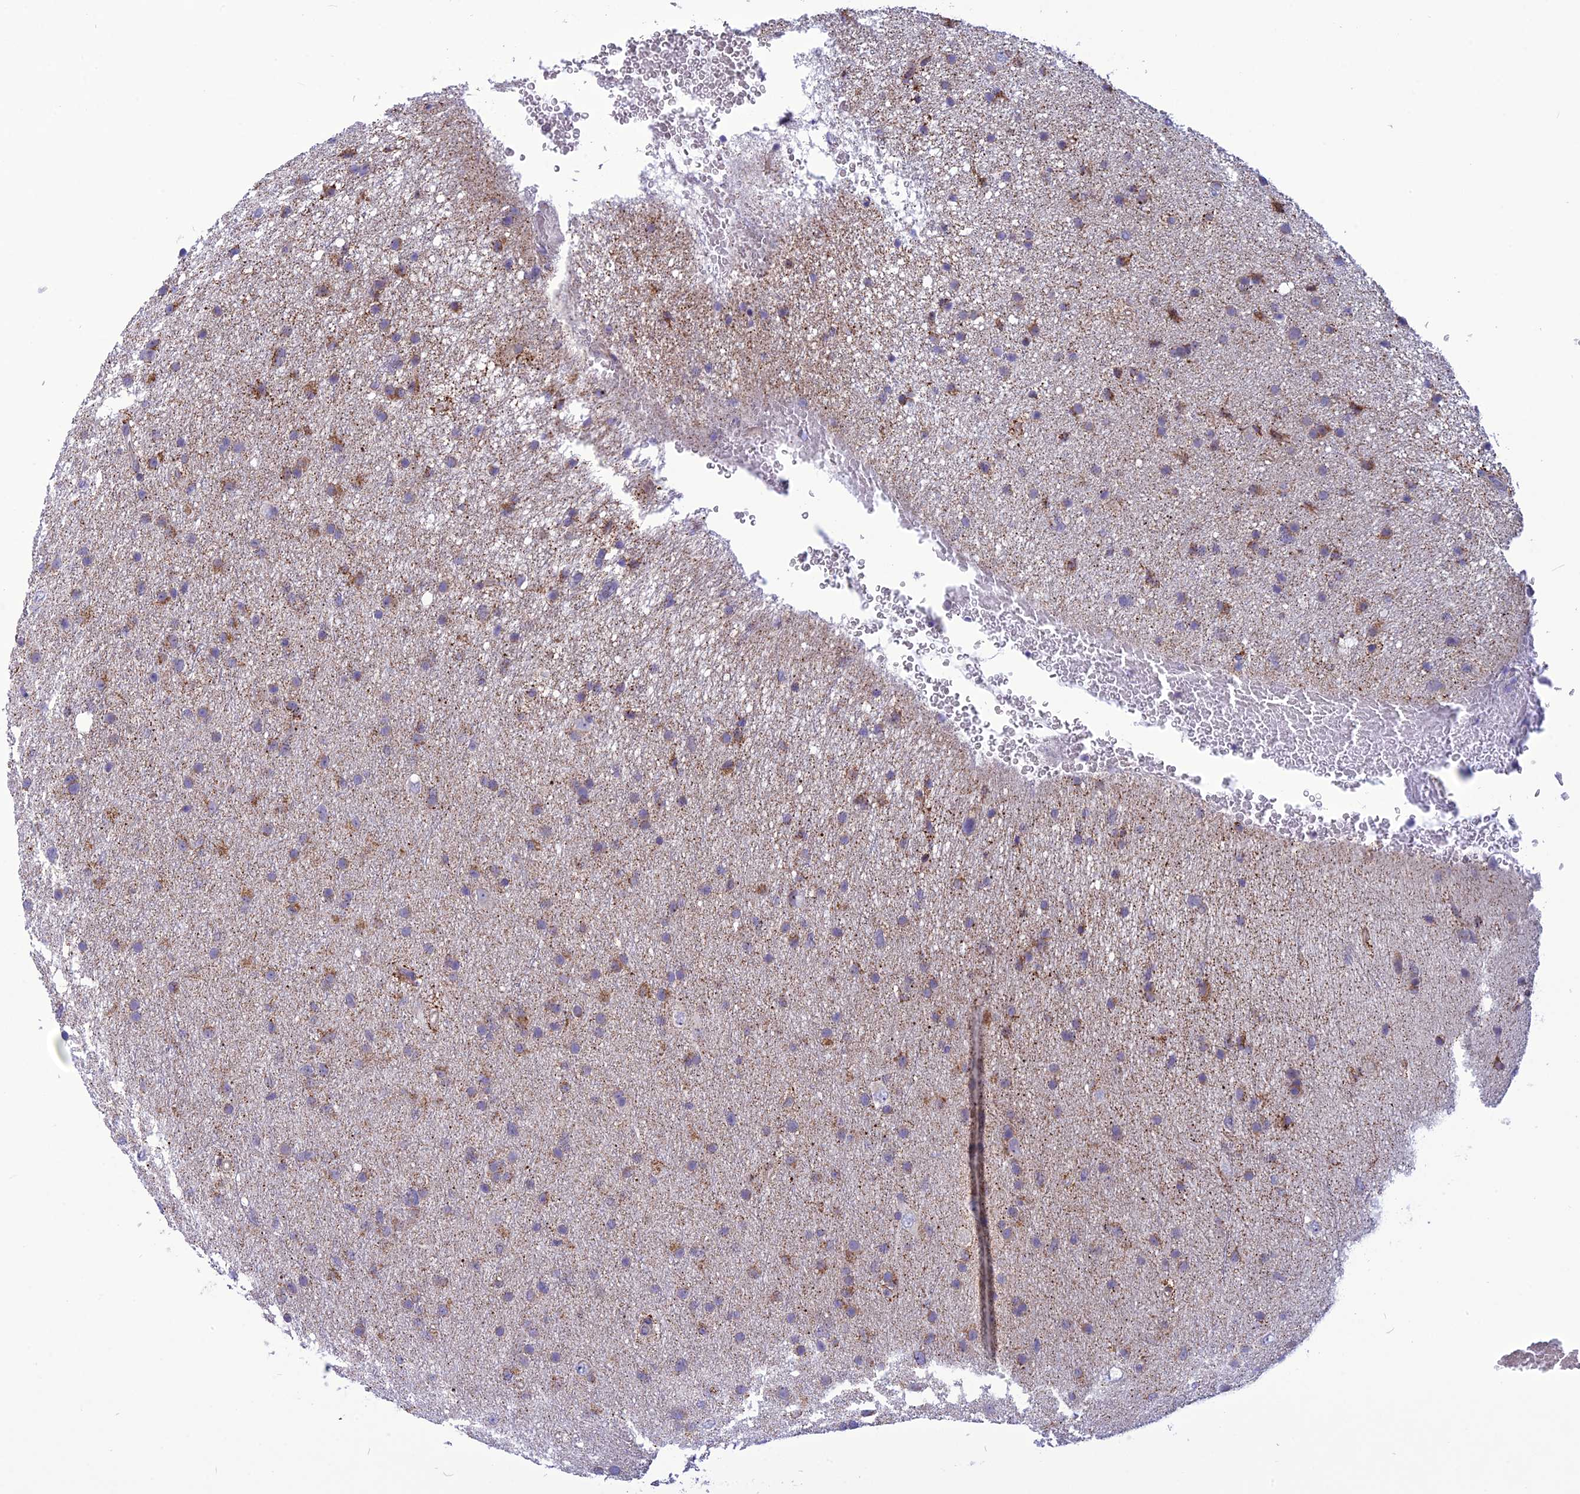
{"staining": {"intensity": "moderate", "quantity": "25%-75%", "location": "cytoplasmic/membranous"}, "tissue": "glioma", "cell_type": "Tumor cells", "image_type": "cancer", "snomed": [{"axis": "morphology", "description": "Glioma, malignant, Low grade"}, {"axis": "topography", "description": "Cerebral cortex"}], "caption": "IHC of glioma demonstrates medium levels of moderate cytoplasmic/membranous expression in about 25%-75% of tumor cells.", "gene": "PSMF1", "patient": {"sex": "female", "age": 39}}